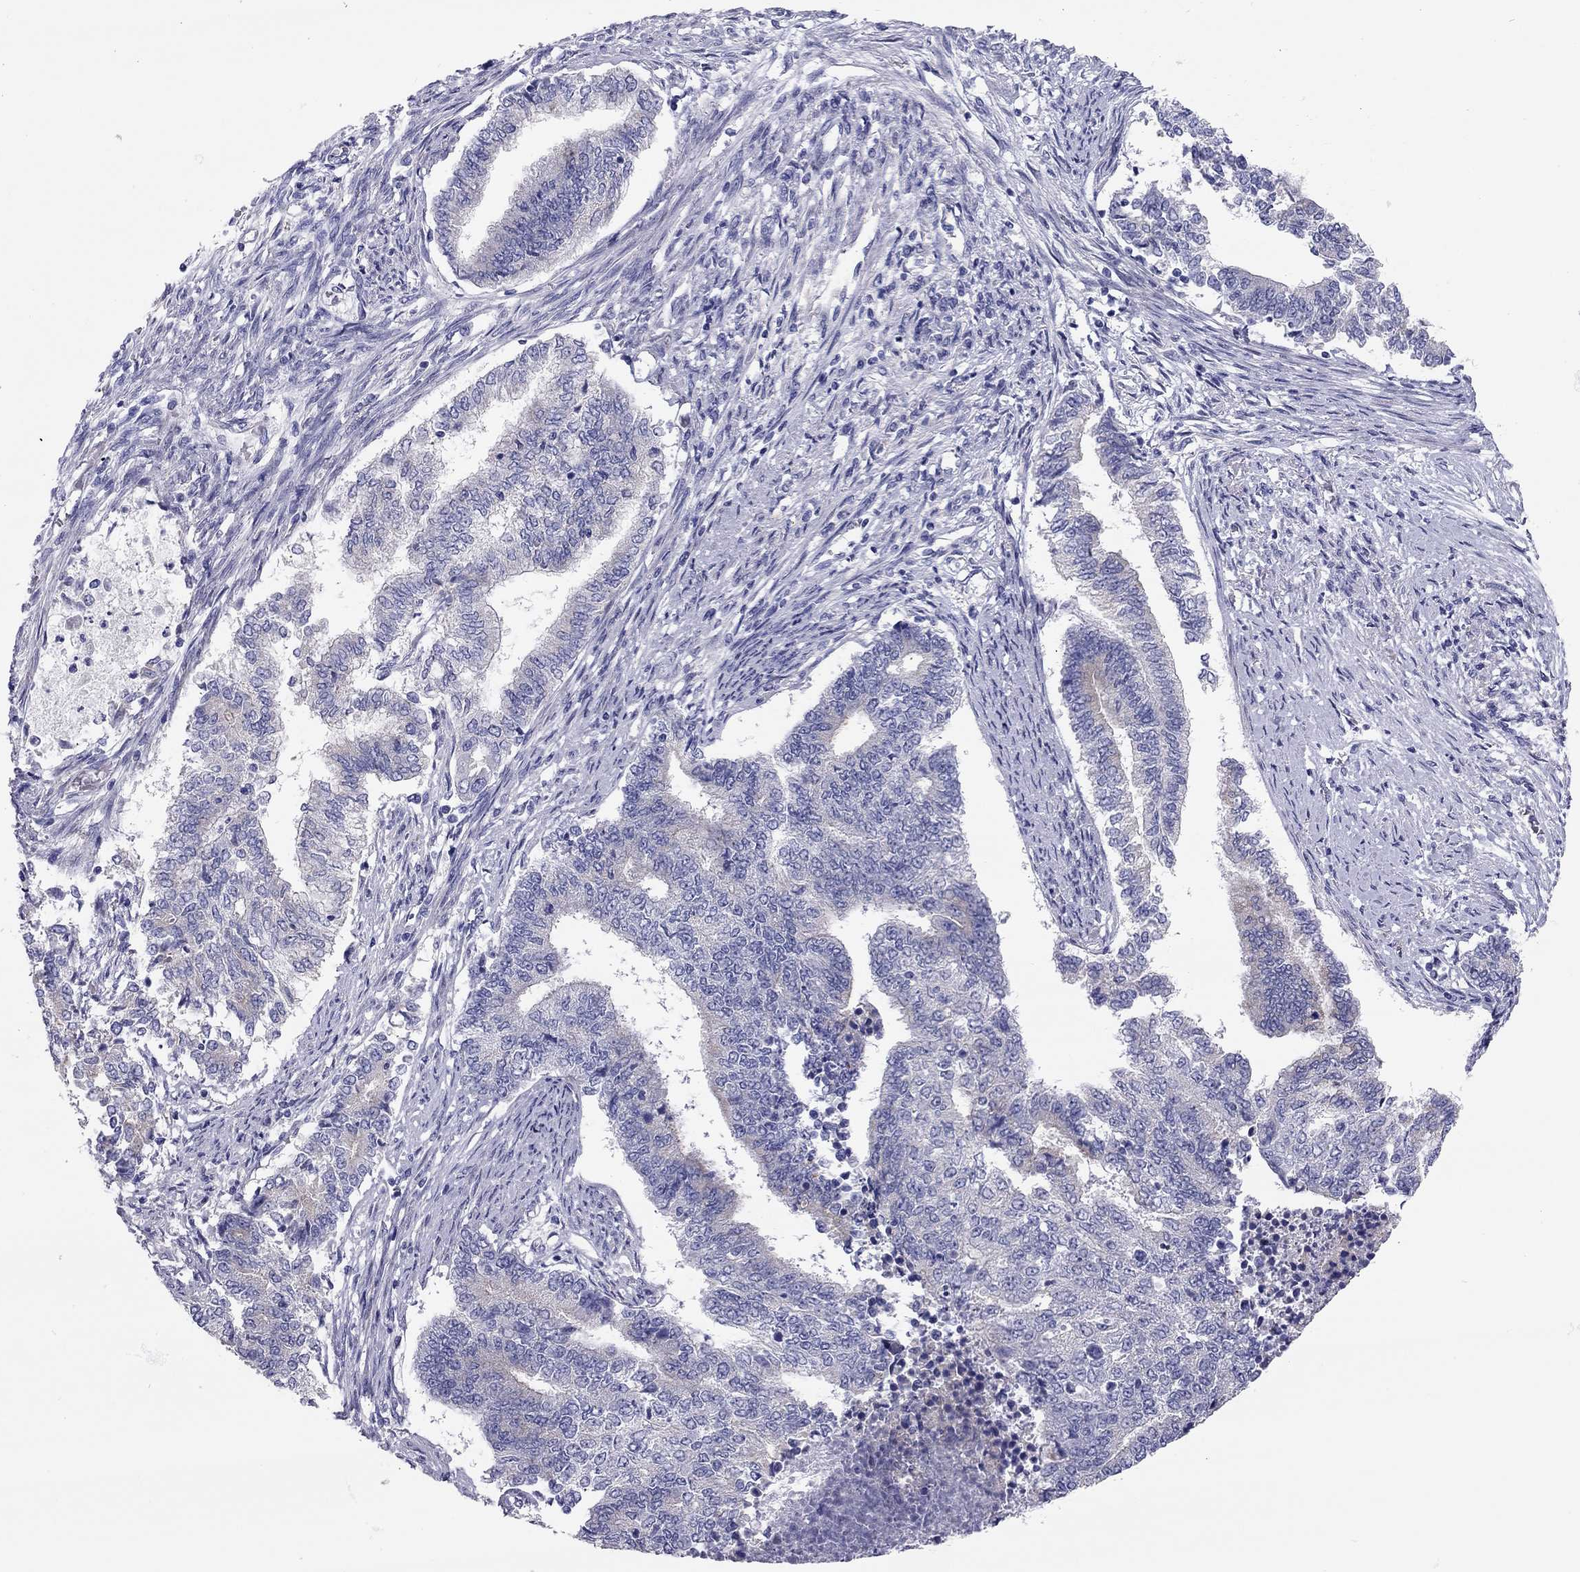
{"staining": {"intensity": "negative", "quantity": "none", "location": "none"}, "tissue": "endometrial cancer", "cell_type": "Tumor cells", "image_type": "cancer", "snomed": [{"axis": "morphology", "description": "Adenocarcinoma, NOS"}, {"axis": "topography", "description": "Endometrium"}], "caption": "Image shows no significant protein expression in tumor cells of endometrial adenocarcinoma.", "gene": "SCARB1", "patient": {"sex": "female", "age": 65}}